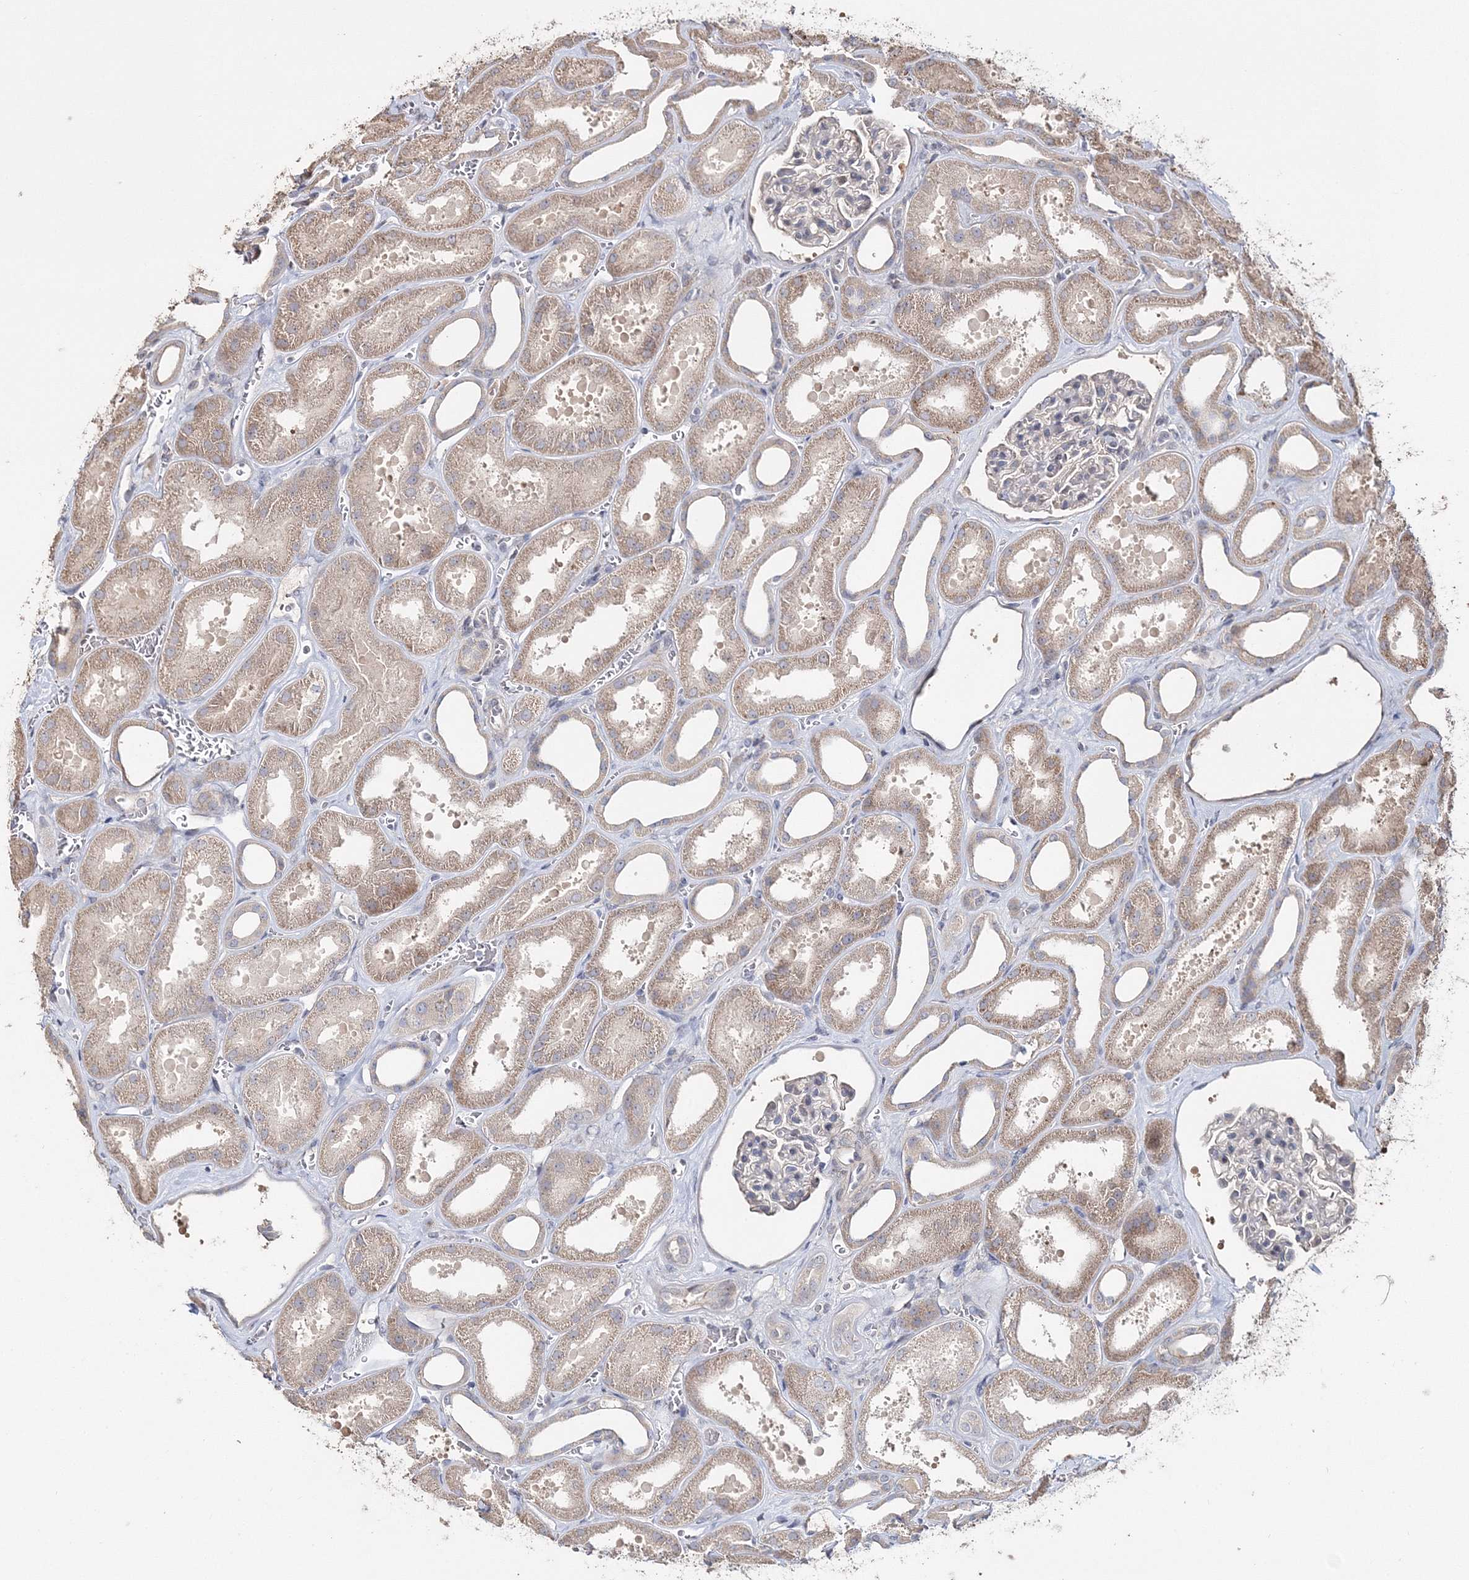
{"staining": {"intensity": "negative", "quantity": "none", "location": "none"}, "tissue": "kidney", "cell_type": "Cells in glomeruli", "image_type": "normal", "snomed": [{"axis": "morphology", "description": "Normal tissue, NOS"}, {"axis": "morphology", "description": "Adenocarcinoma, NOS"}, {"axis": "topography", "description": "Kidney"}], "caption": "DAB (3,3'-diaminobenzidine) immunohistochemical staining of unremarkable human kidney displays no significant positivity in cells in glomeruli.", "gene": "GJB5", "patient": {"sex": "female", "age": 68}}